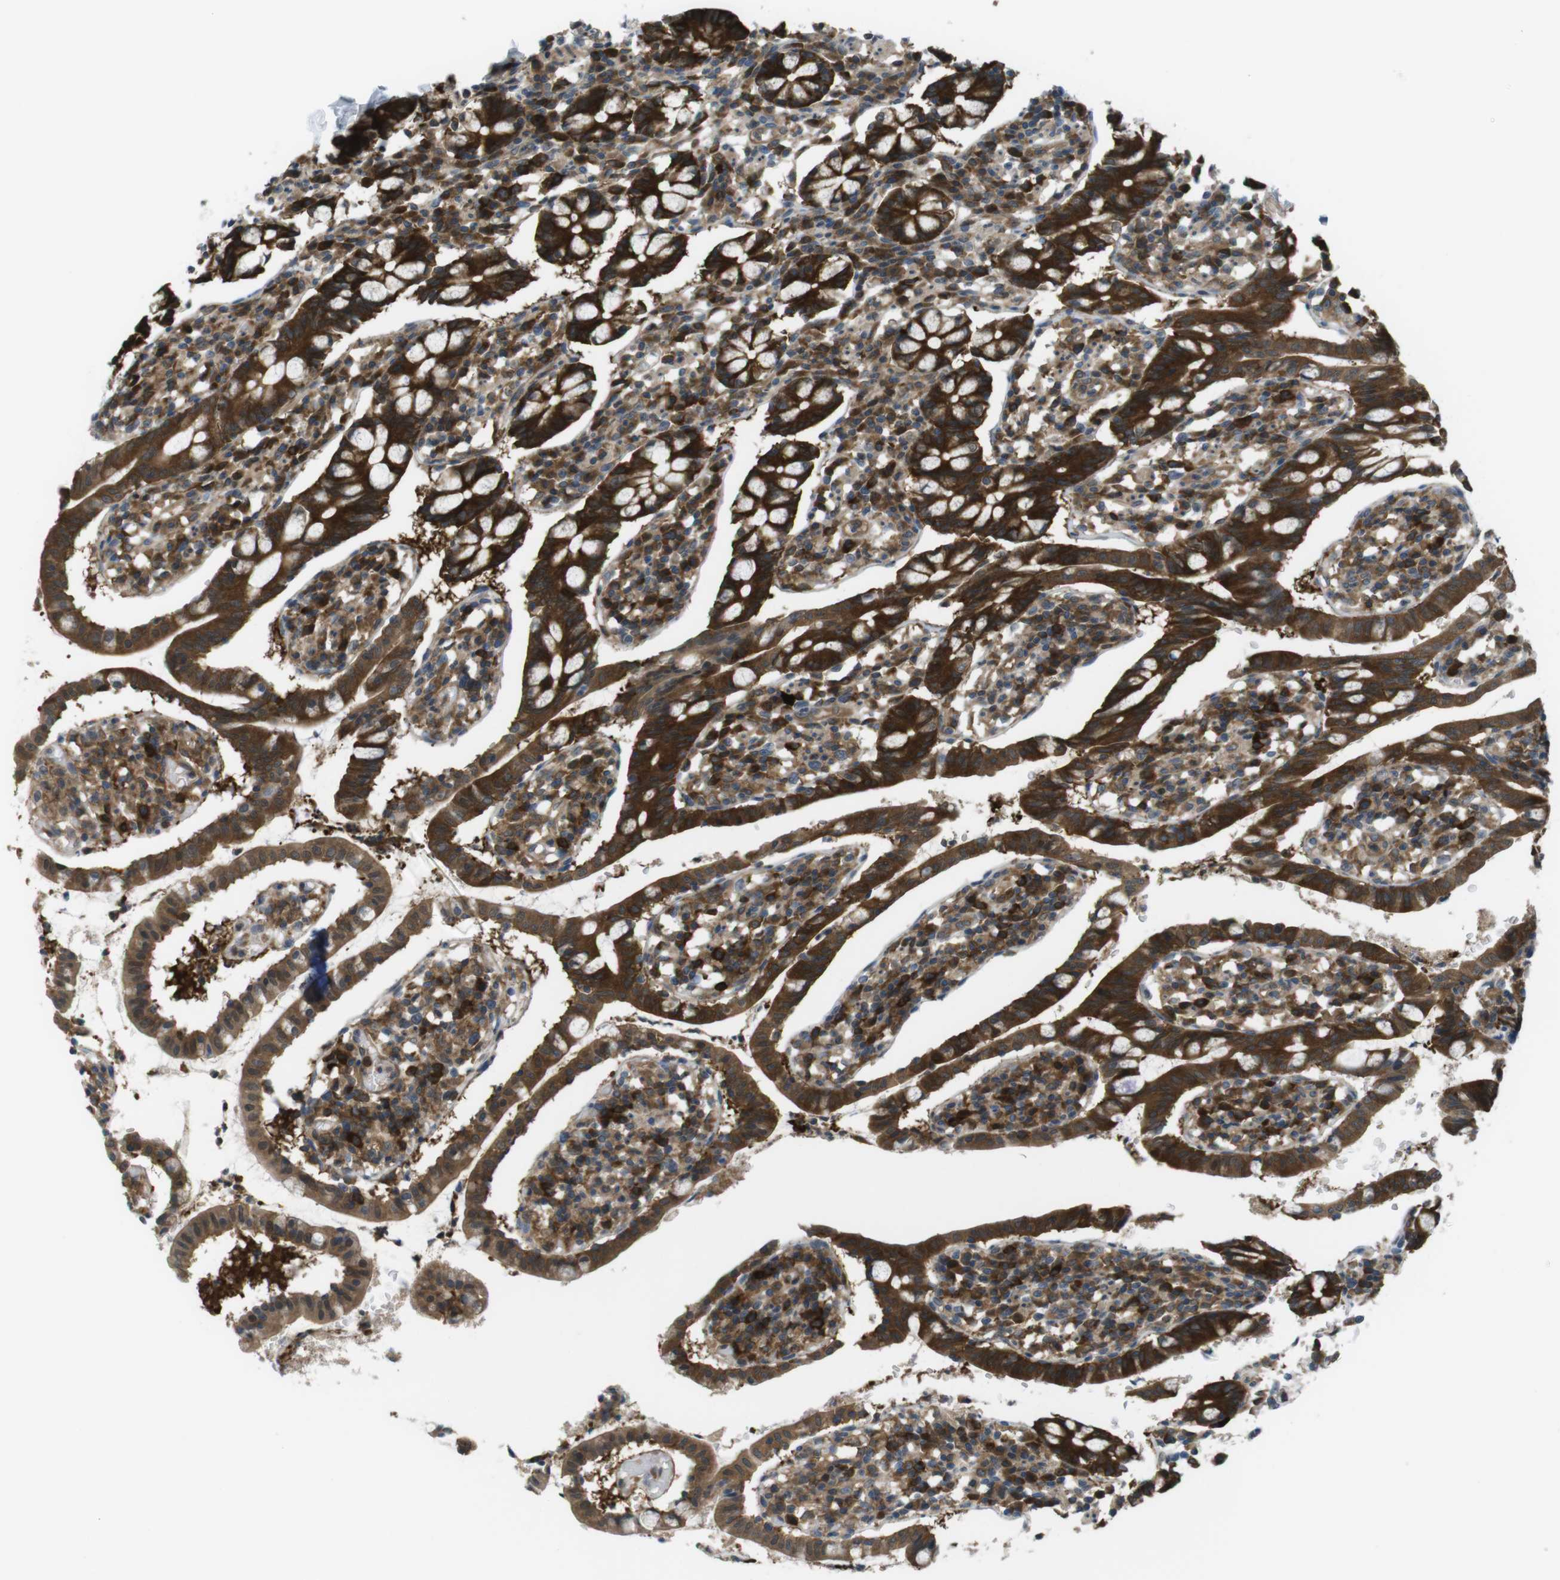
{"staining": {"intensity": "strong", "quantity": ">75%", "location": "cytoplasmic/membranous"}, "tissue": "small intestine", "cell_type": "Glandular cells", "image_type": "normal", "snomed": [{"axis": "morphology", "description": "Normal tissue, NOS"}, {"axis": "morphology", "description": "Cystadenocarcinoma, serous, Metastatic site"}, {"axis": "topography", "description": "Small intestine"}], "caption": "Strong cytoplasmic/membranous protein expression is present in about >75% of glandular cells in small intestine.", "gene": "MTHFD1L", "patient": {"sex": "female", "age": 61}}